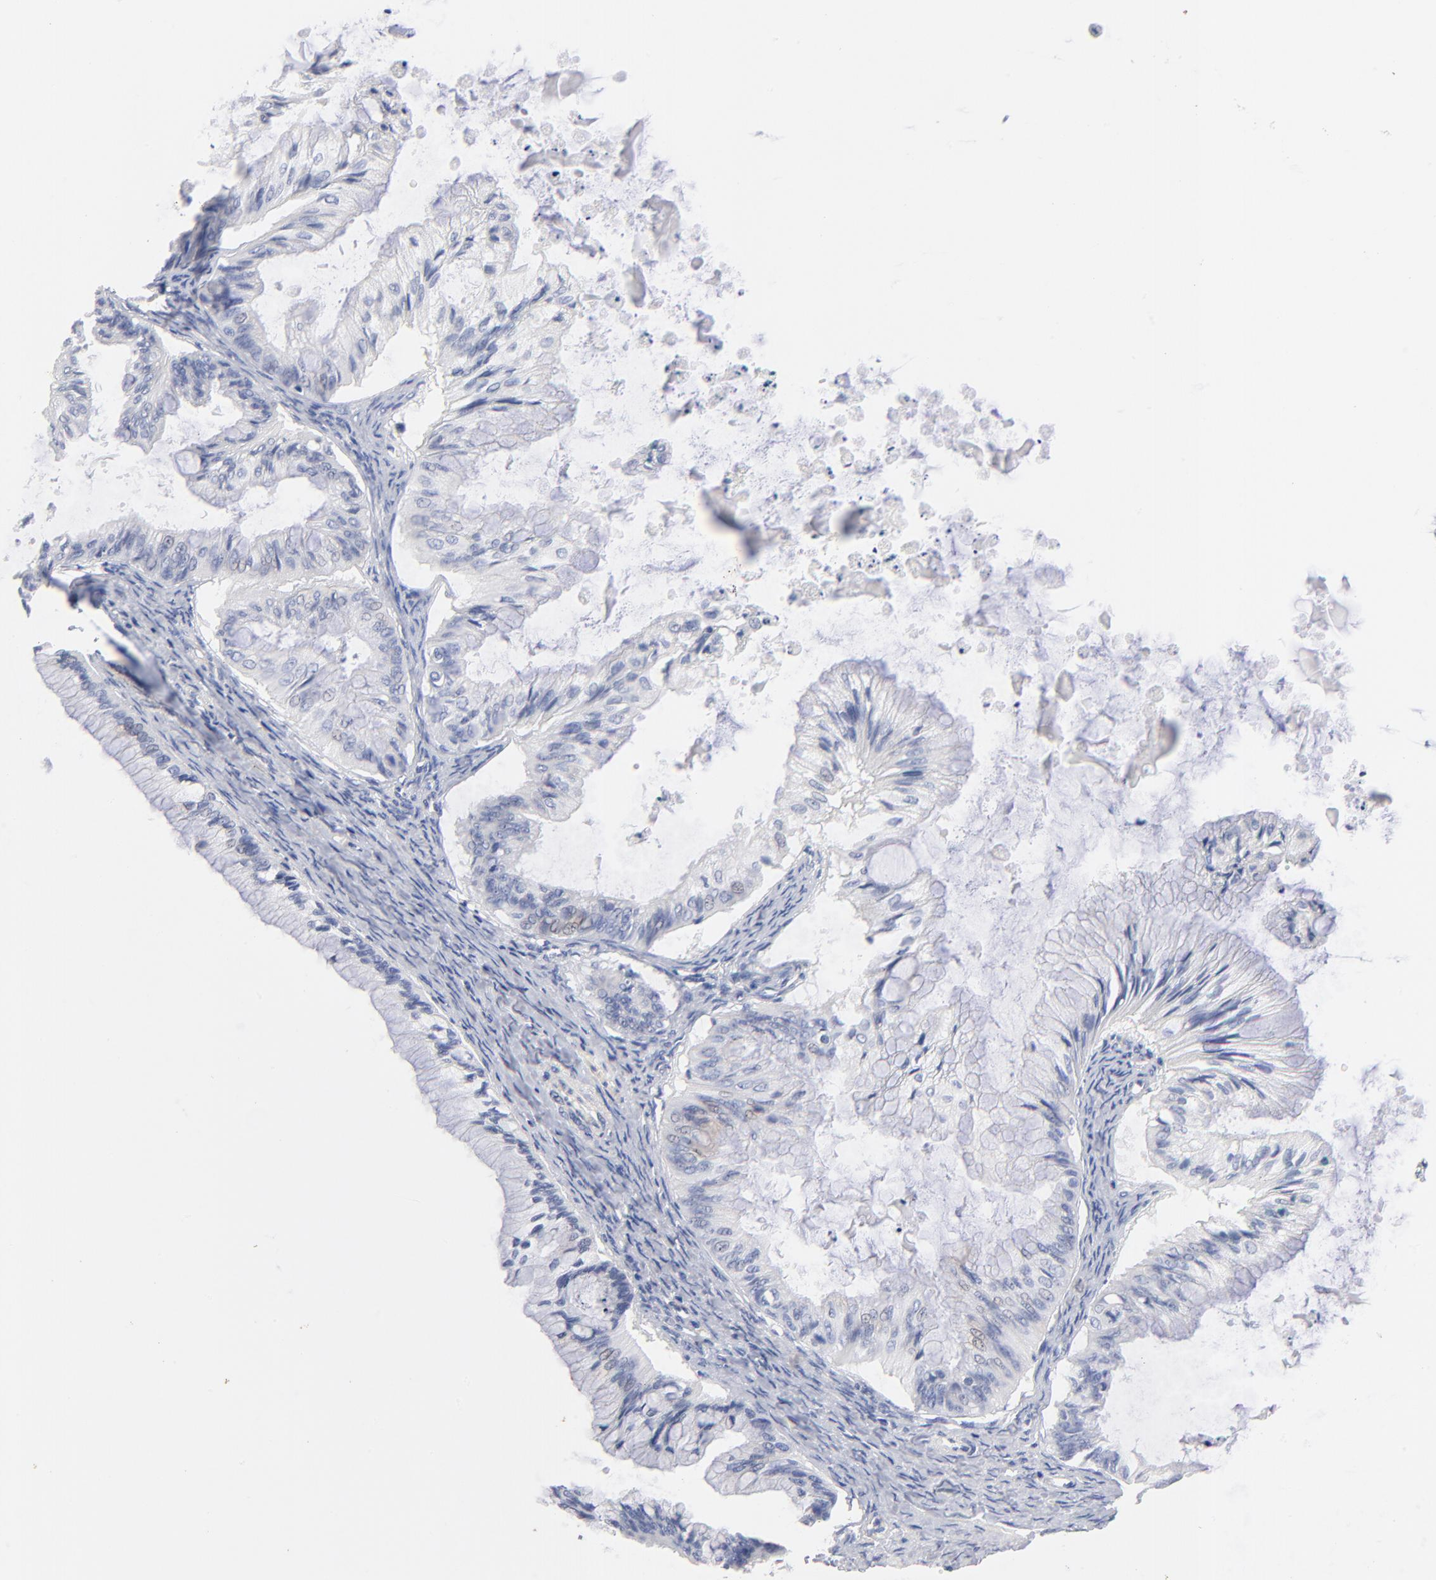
{"staining": {"intensity": "negative", "quantity": "none", "location": "none"}, "tissue": "ovarian cancer", "cell_type": "Tumor cells", "image_type": "cancer", "snomed": [{"axis": "morphology", "description": "Cystadenocarcinoma, mucinous, NOS"}, {"axis": "topography", "description": "Ovary"}], "caption": "Image shows no protein expression in tumor cells of mucinous cystadenocarcinoma (ovarian) tissue.", "gene": "ITGA8", "patient": {"sex": "female", "age": 57}}